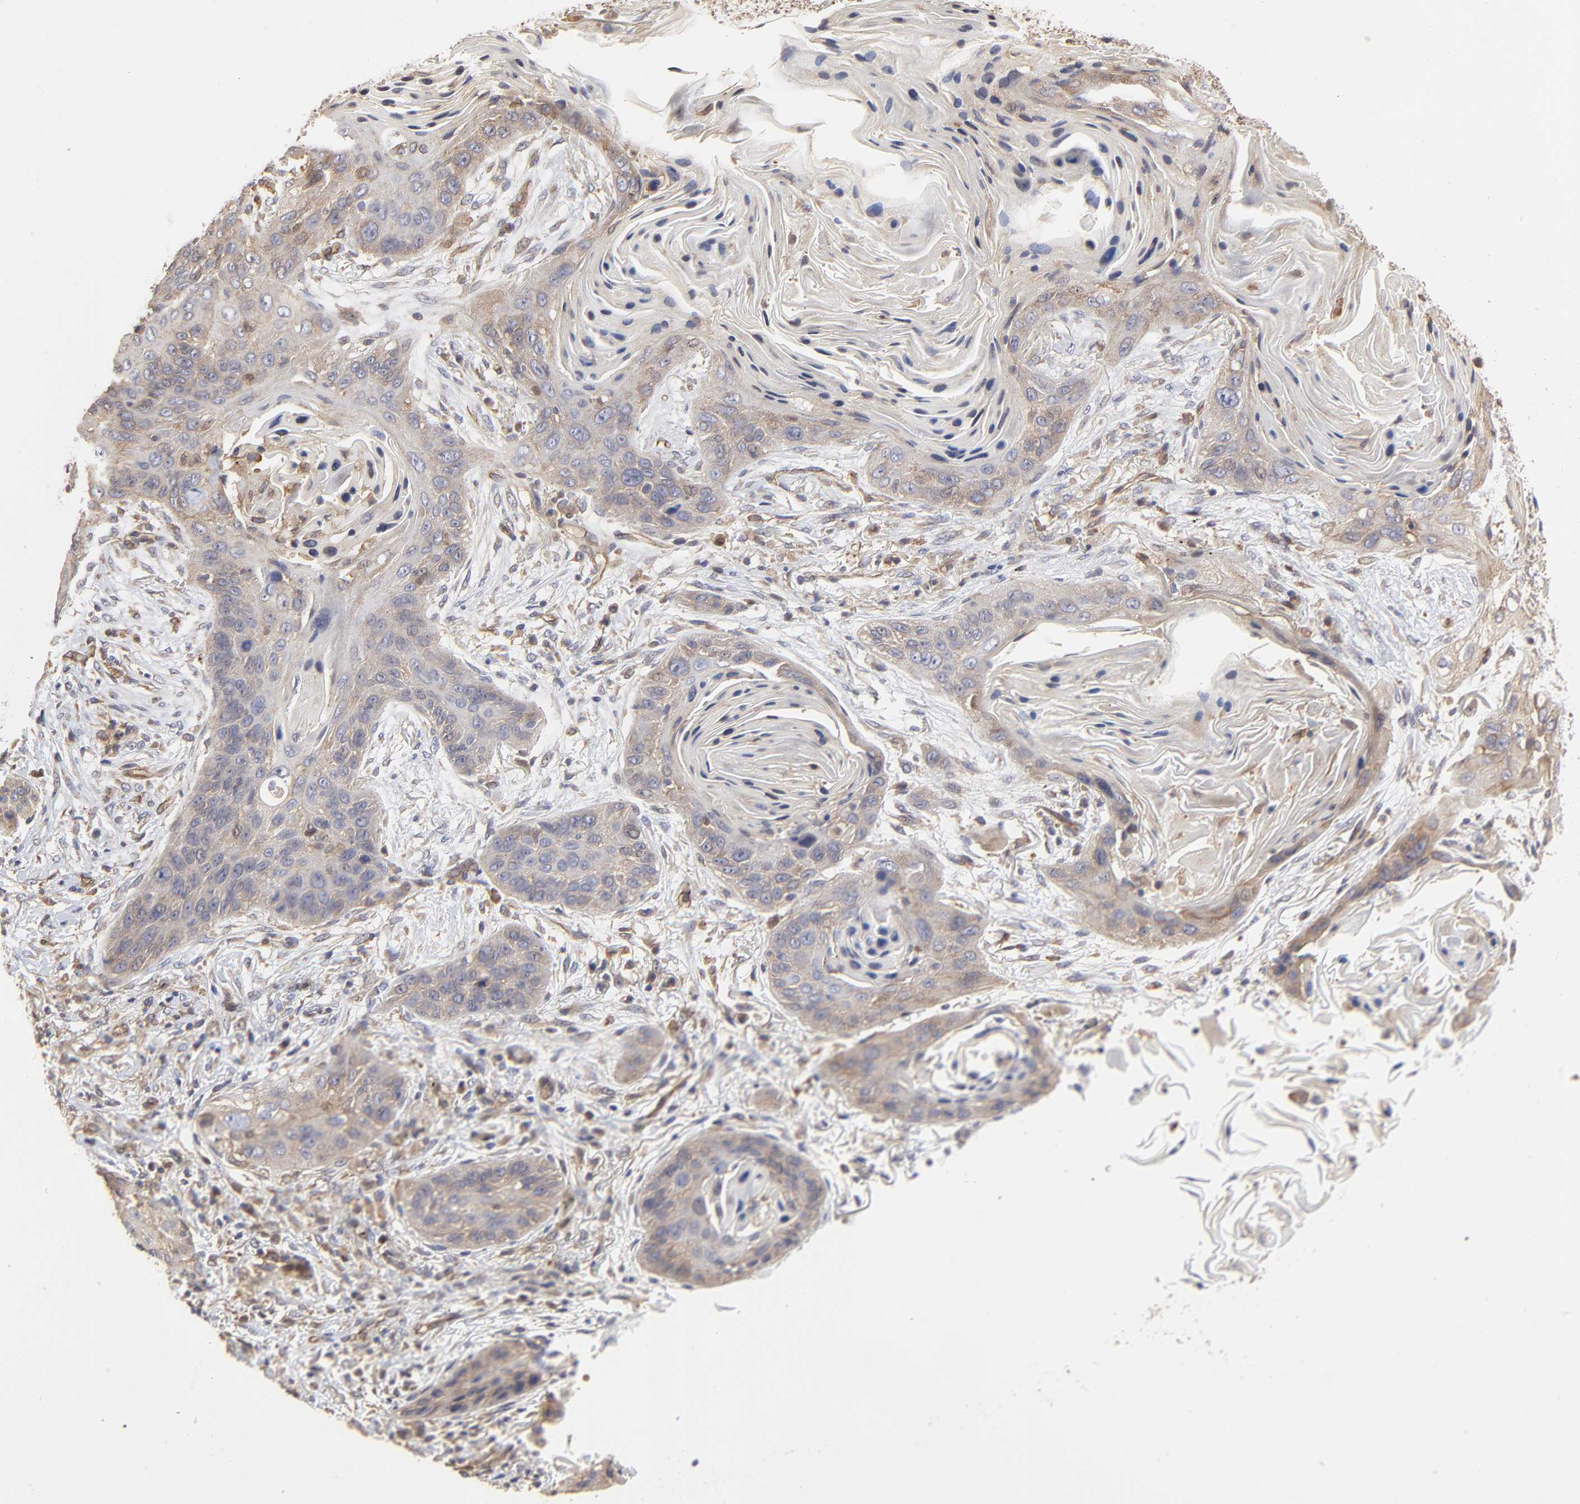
{"staining": {"intensity": "weak", "quantity": "25%-75%", "location": "cytoplasmic/membranous"}, "tissue": "lung cancer", "cell_type": "Tumor cells", "image_type": "cancer", "snomed": [{"axis": "morphology", "description": "Squamous cell carcinoma, NOS"}, {"axis": "topography", "description": "Lung"}], "caption": "The photomicrograph displays staining of squamous cell carcinoma (lung), revealing weak cytoplasmic/membranous protein expression (brown color) within tumor cells.", "gene": "ARMT1", "patient": {"sex": "female", "age": 67}}